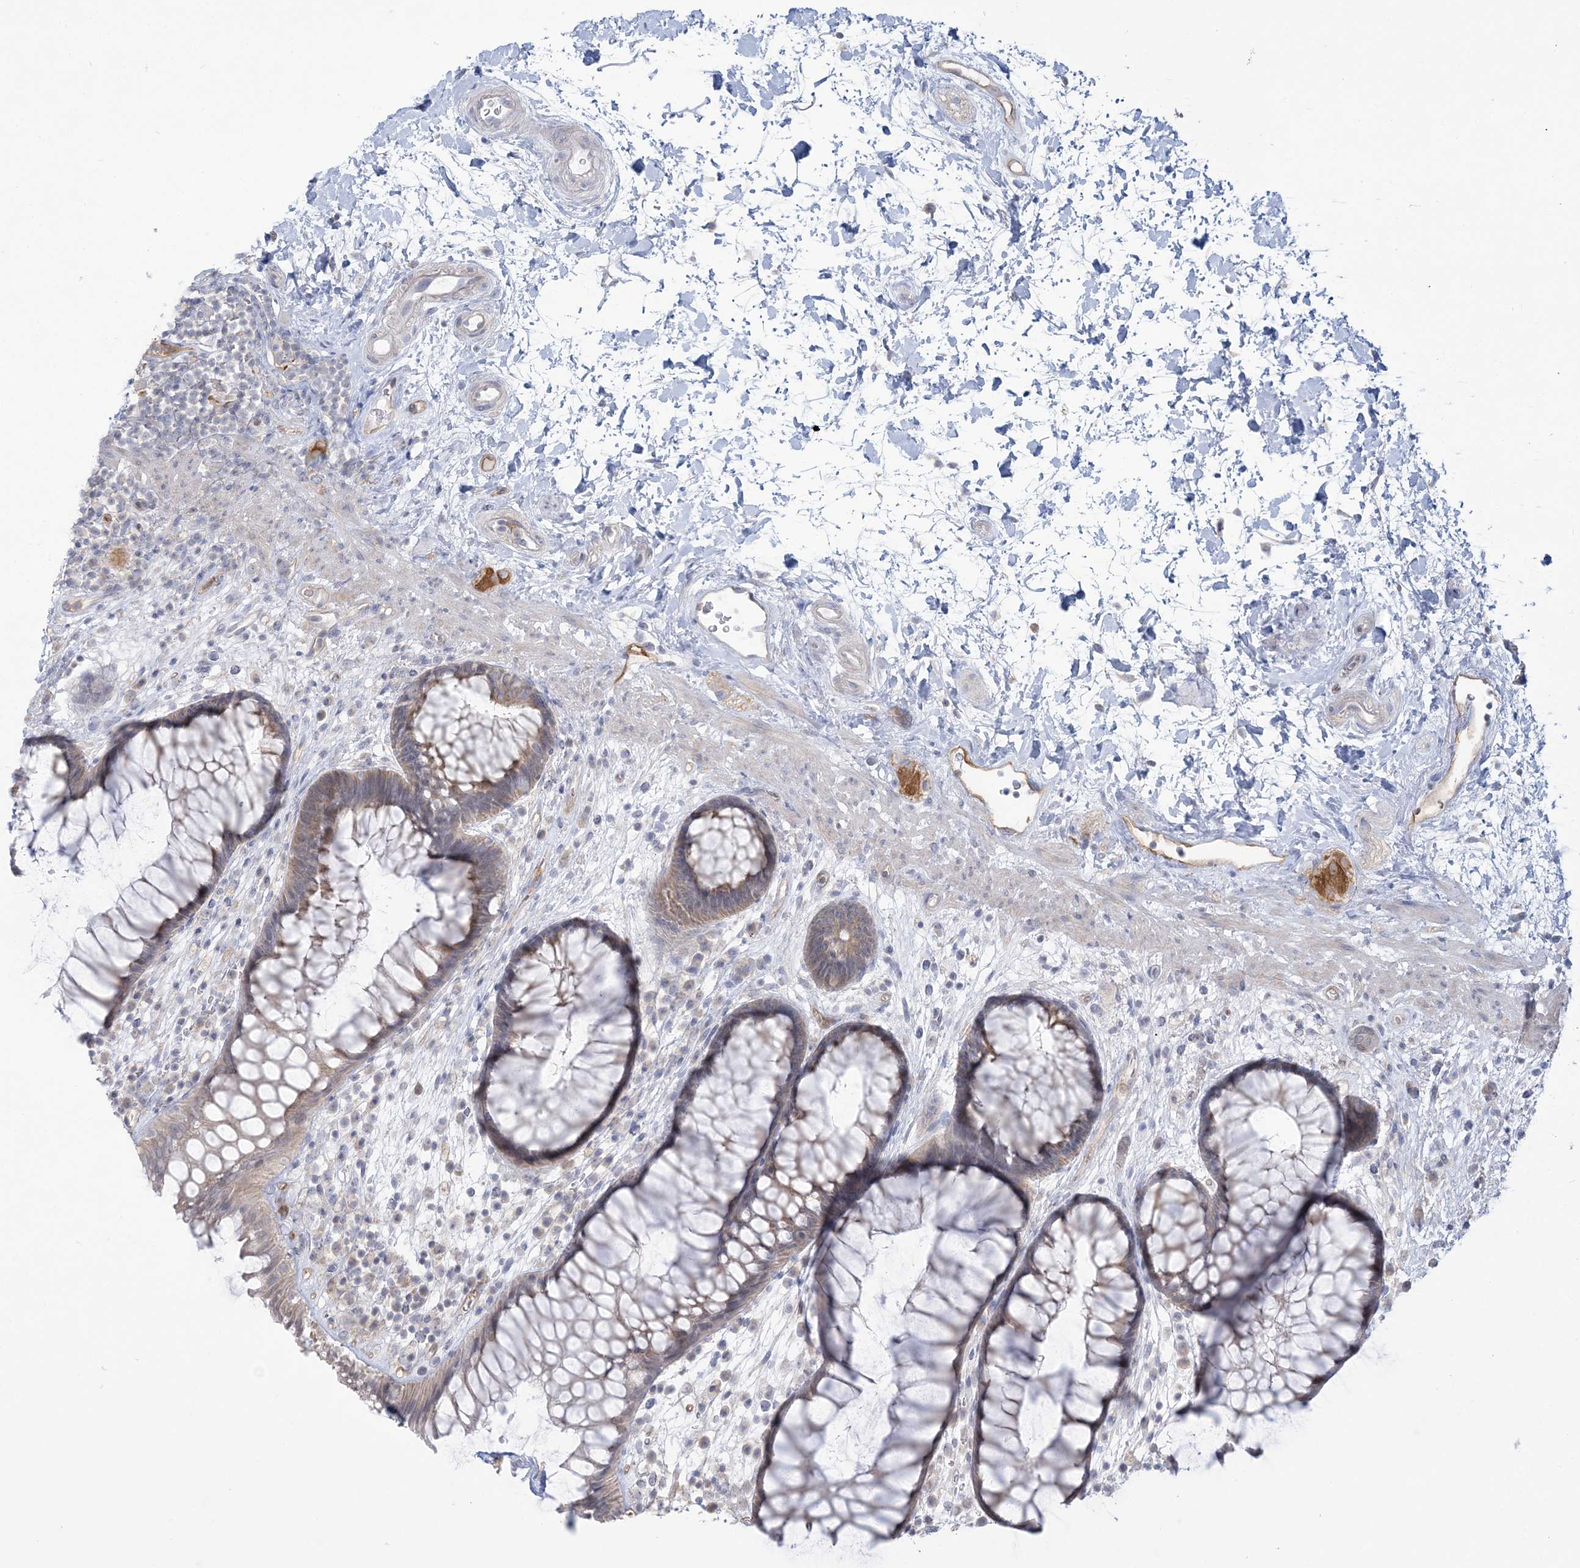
{"staining": {"intensity": "weak", "quantity": "25%-75%", "location": "cytoplasmic/membranous"}, "tissue": "rectum", "cell_type": "Glandular cells", "image_type": "normal", "snomed": [{"axis": "morphology", "description": "Normal tissue, NOS"}, {"axis": "topography", "description": "Rectum"}], "caption": "This micrograph exhibits IHC staining of benign human rectum, with low weak cytoplasmic/membranous positivity in about 25%-75% of glandular cells.", "gene": "FARSB", "patient": {"sex": "male", "age": 51}}